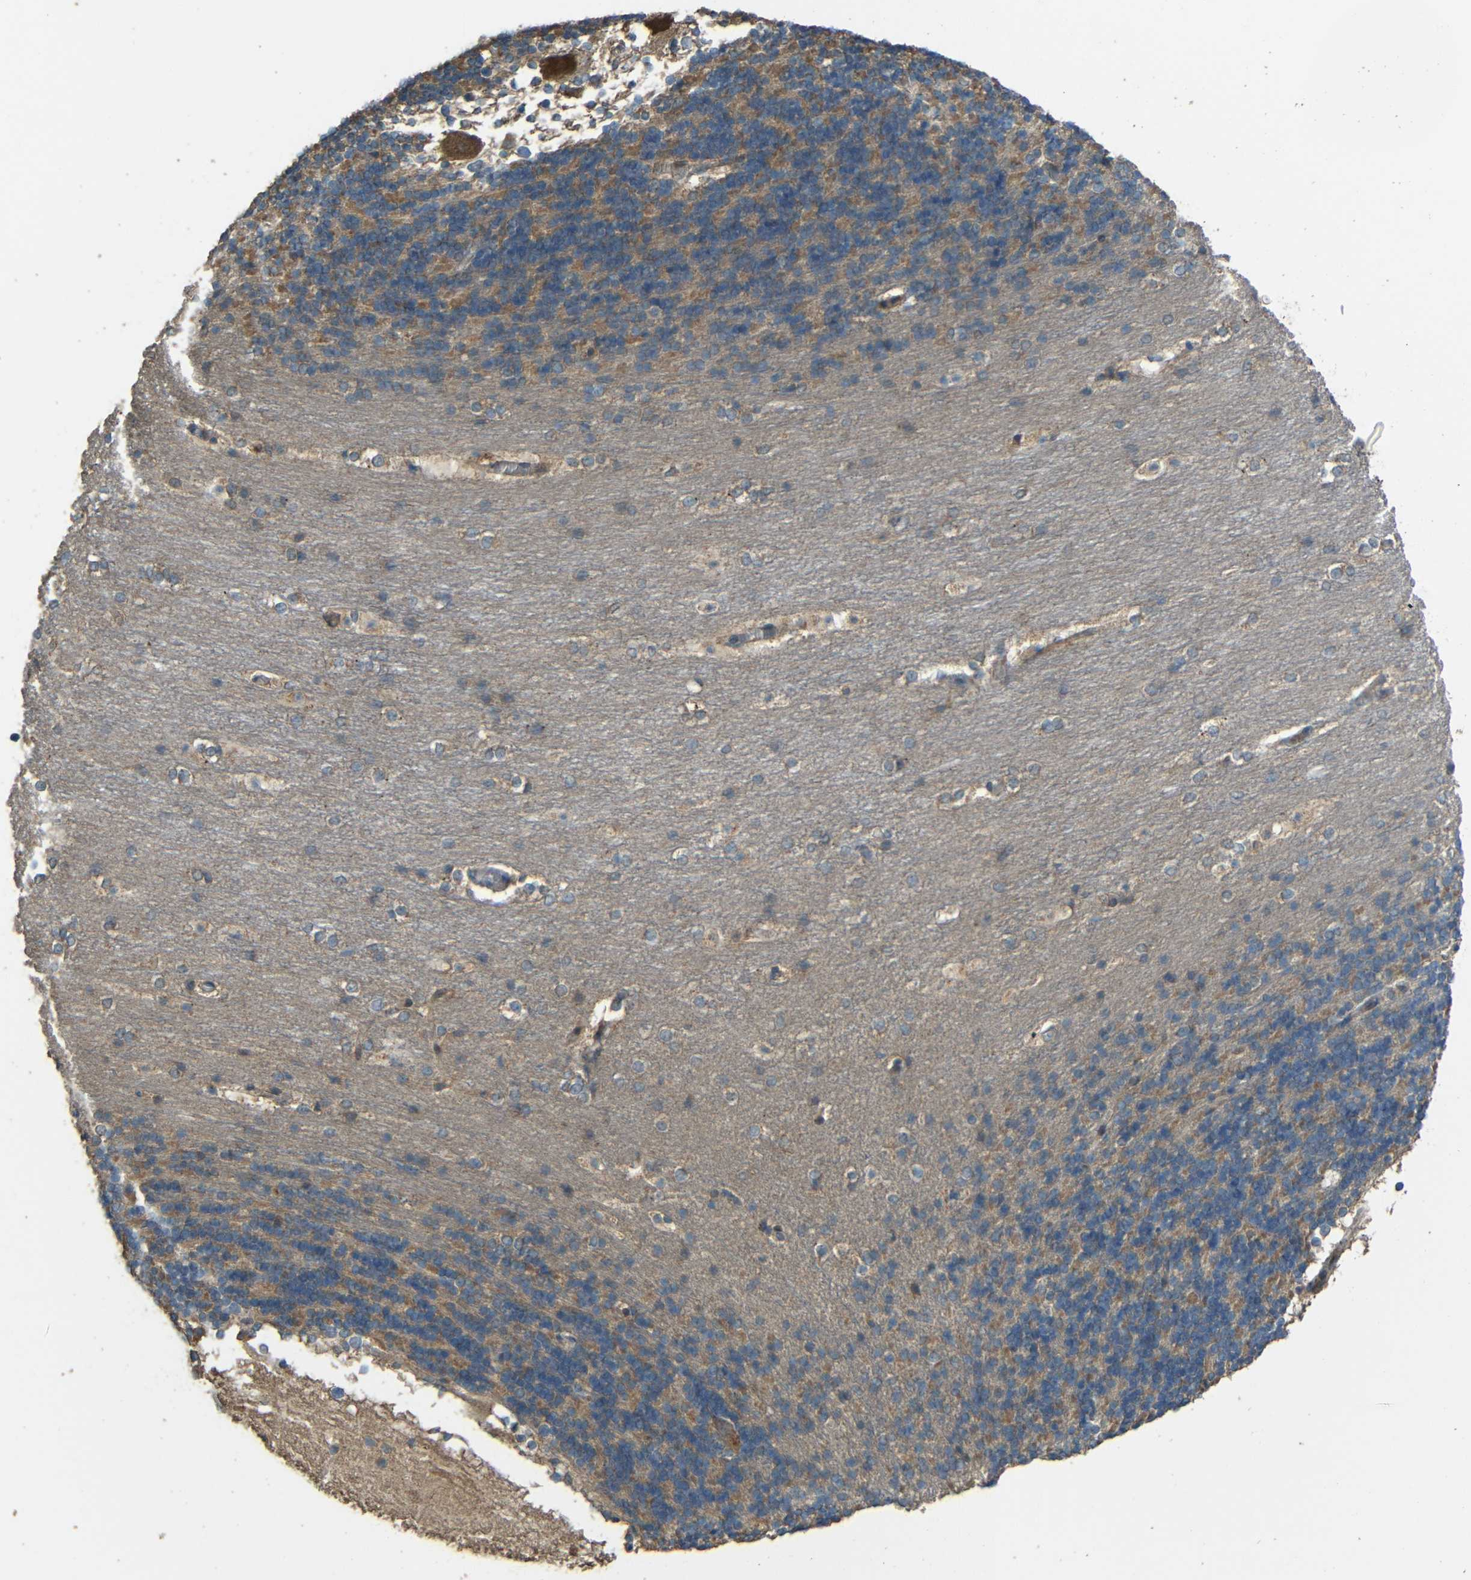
{"staining": {"intensity": "moderate", "quantity": ">75%", "location": "cytoplasmic/membranous"}, "tissue": "cerebellum", "cell_type": "Cells in granular layer", "image_type": "normal", "snomed": [{"axis": "morphology", "description": "Normal tissue, NOS"}, {"axis": "topography", "description": "Cerebellum"}], "caption": "Cerebellum stained for a protein exhibits moderate cytoplasmic/membranous positivity in cells in granular layer. (DAB IHC, brown staining for protein, blue staining for nuclei).", "gene": "ACACA", "patient": {"sex": "female", "age": 19}}